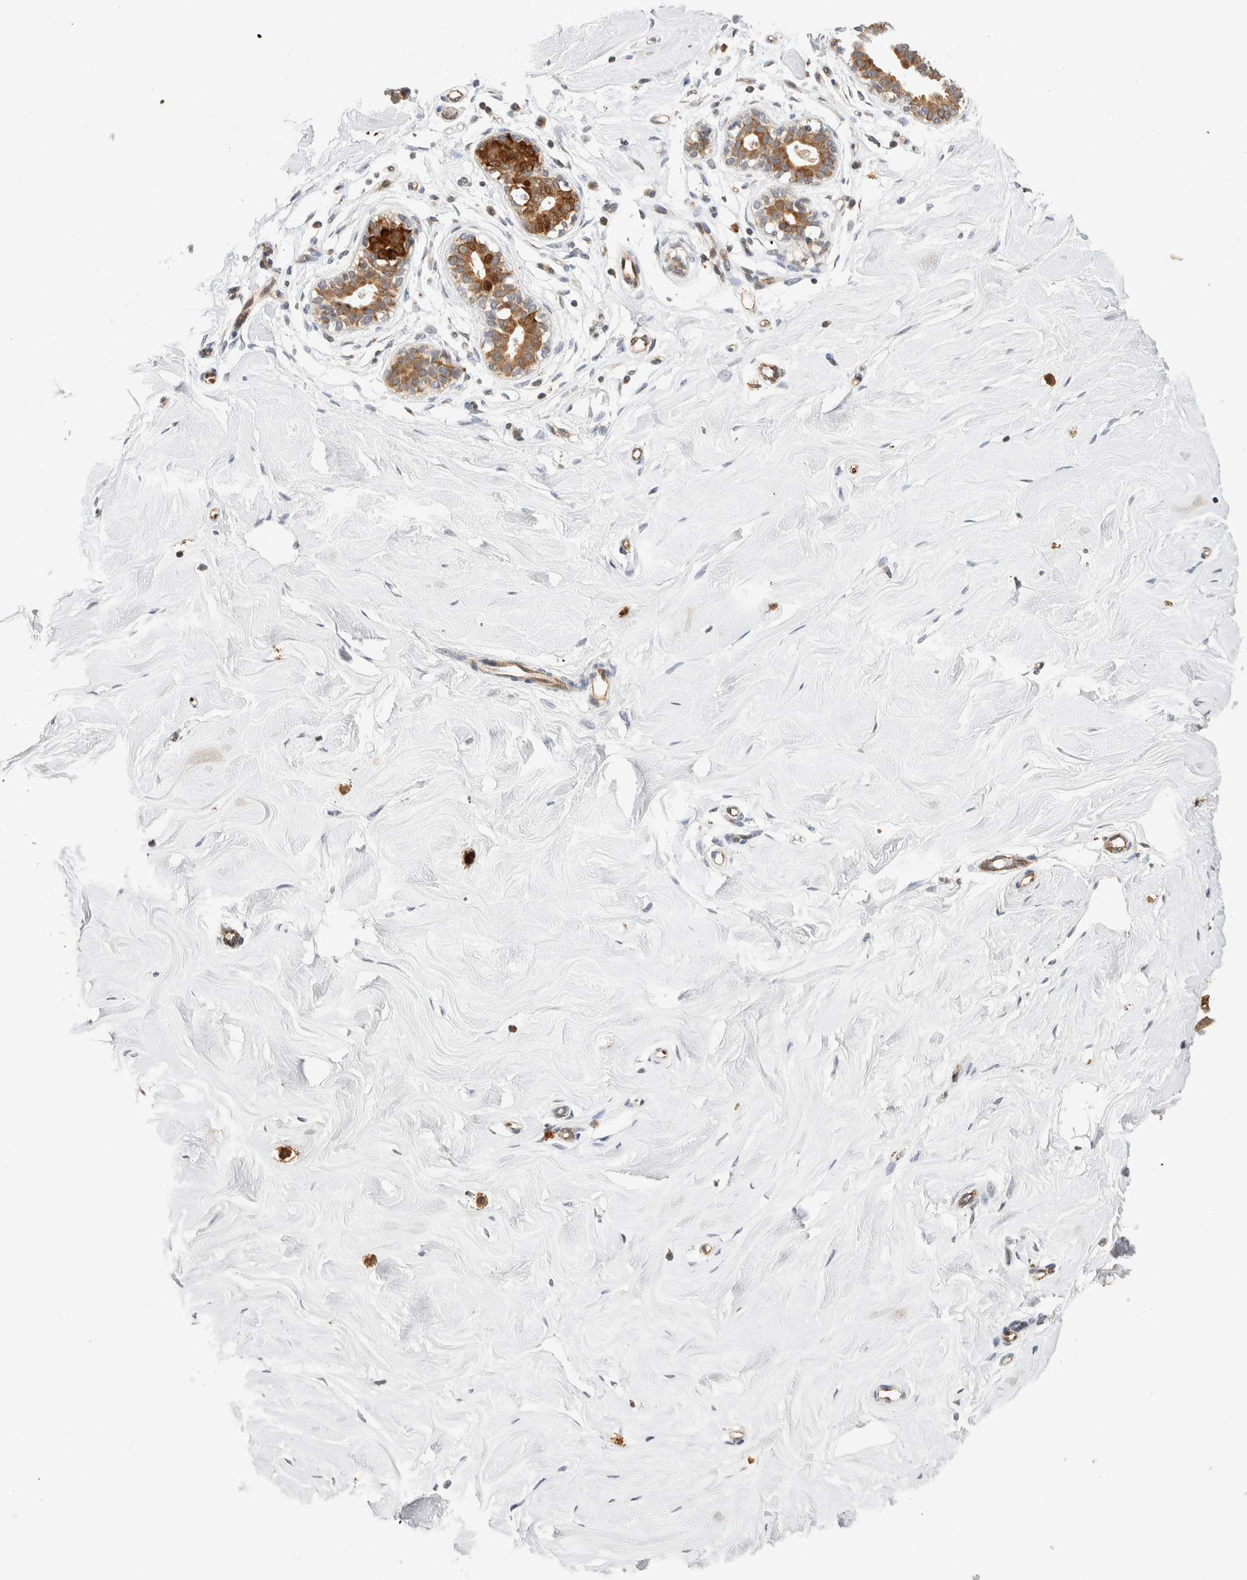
{"staining": {"intensity": "negative", "quantity": "none", "location": "none"}, "tissue": "breast", "cell_type": "Adipocytes", "image_type": "normal", "snomed": [{"axis": "morphology", "description": "Normal tissue, NOS"}, {"axis": "topography", "description": "Breast"}], "caption": "A high-resolution micrograph shows immunohistochemistry (IHC) staining of unremarkable breast, which demonstrates no significant expression in adipocytes.", "gene": "NSMAF", "patient": {"sex": "female", "age": 23}}